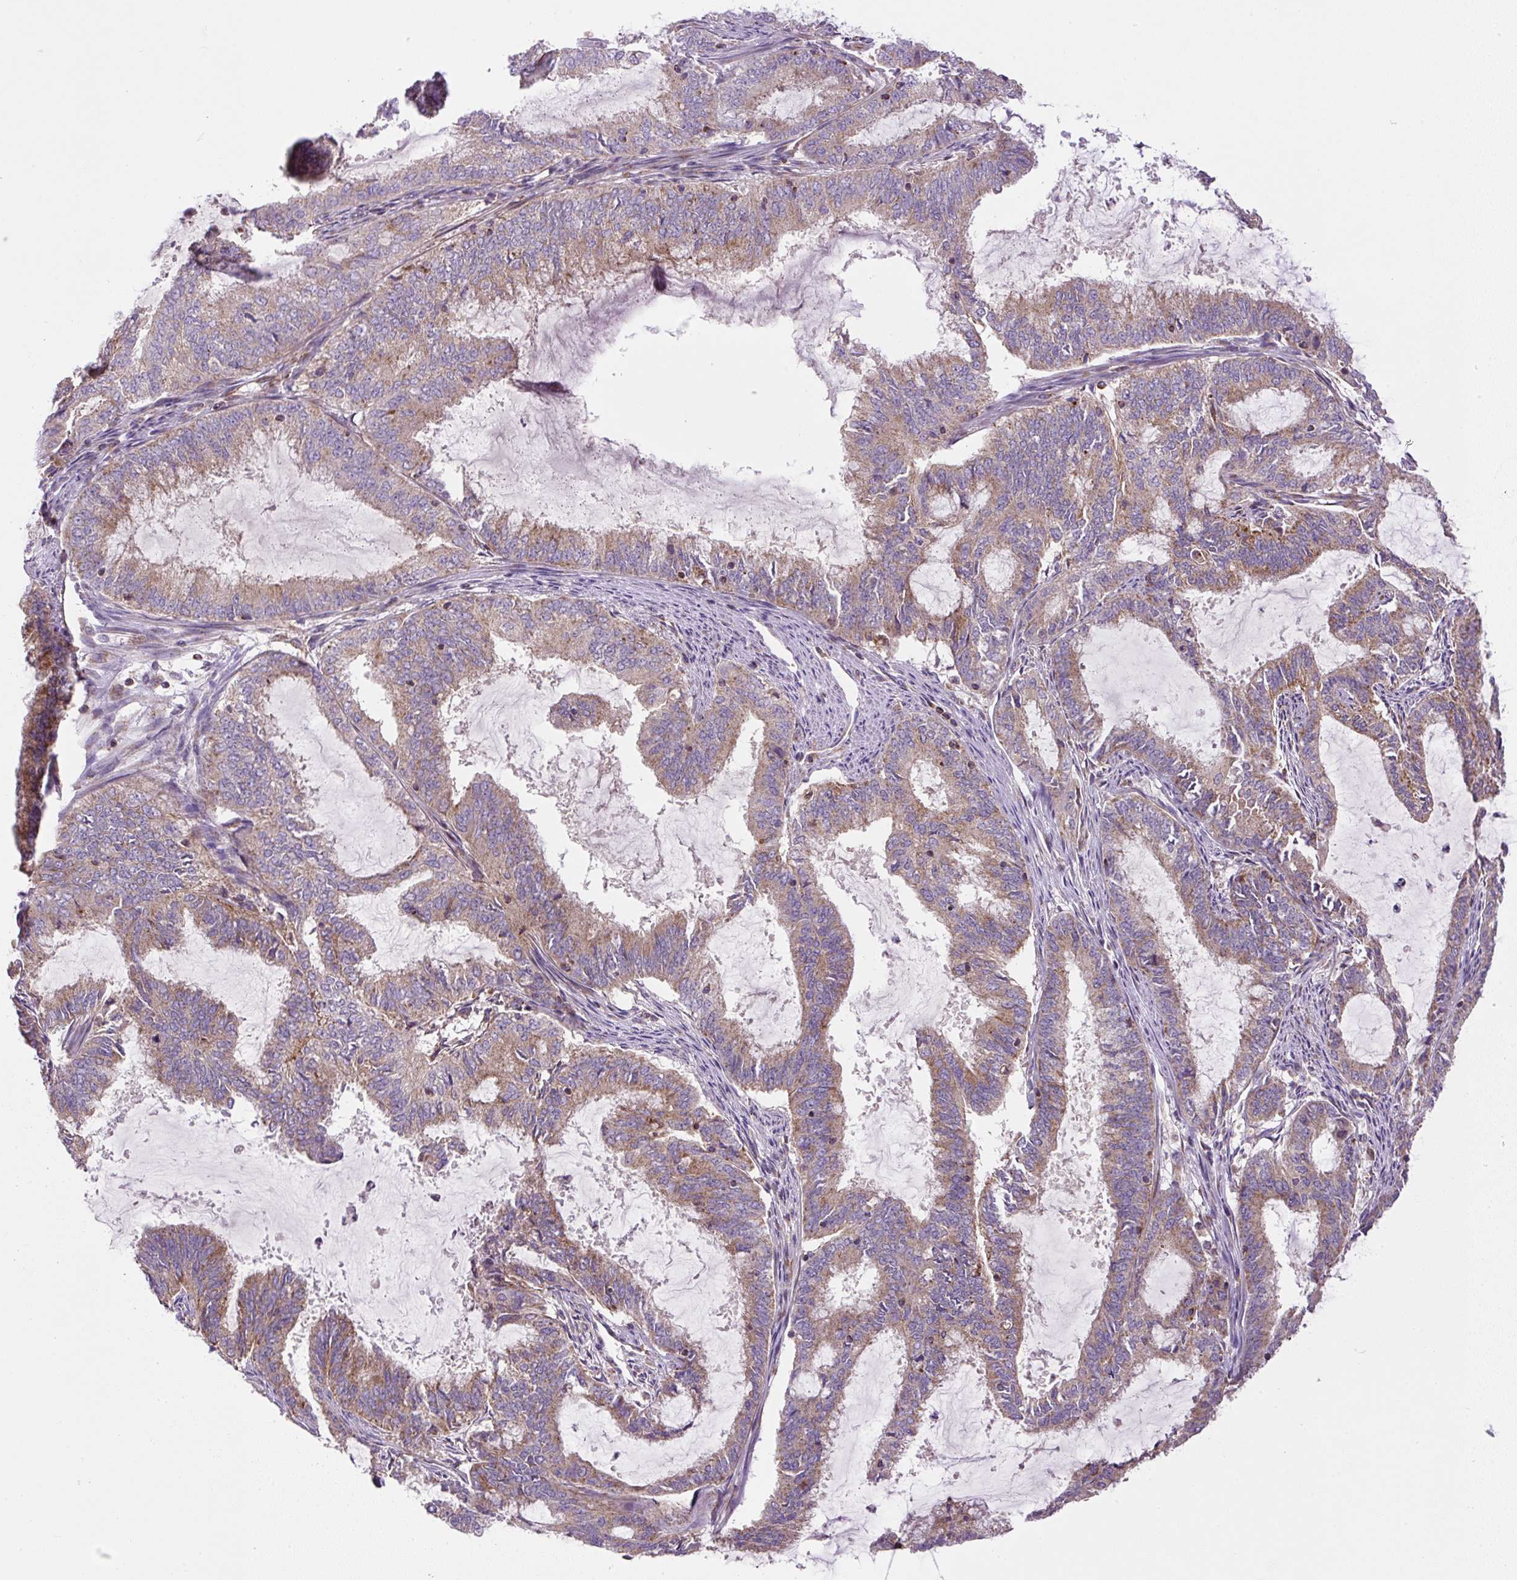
{"staining": {"intensity": "moderate", "quantity": "25%-75%", "location": "cytoplasmic/membranous"}, "tissue": "endometrial cancer", "cell_type": "Tumor cells", "image_type": "cancer", "snomed": [{"axis": "morphology", "description": "Adenocarcinoma, NOS"}, {"axis": "topography", "description": "Endometrium"}], "caption": "Adenocarcinoma (endometrial) stained with a protein marker displays moderate staining in tumor cells.", "gene": "ZNF547", "patient": {"sex": "female", "age": 51}}